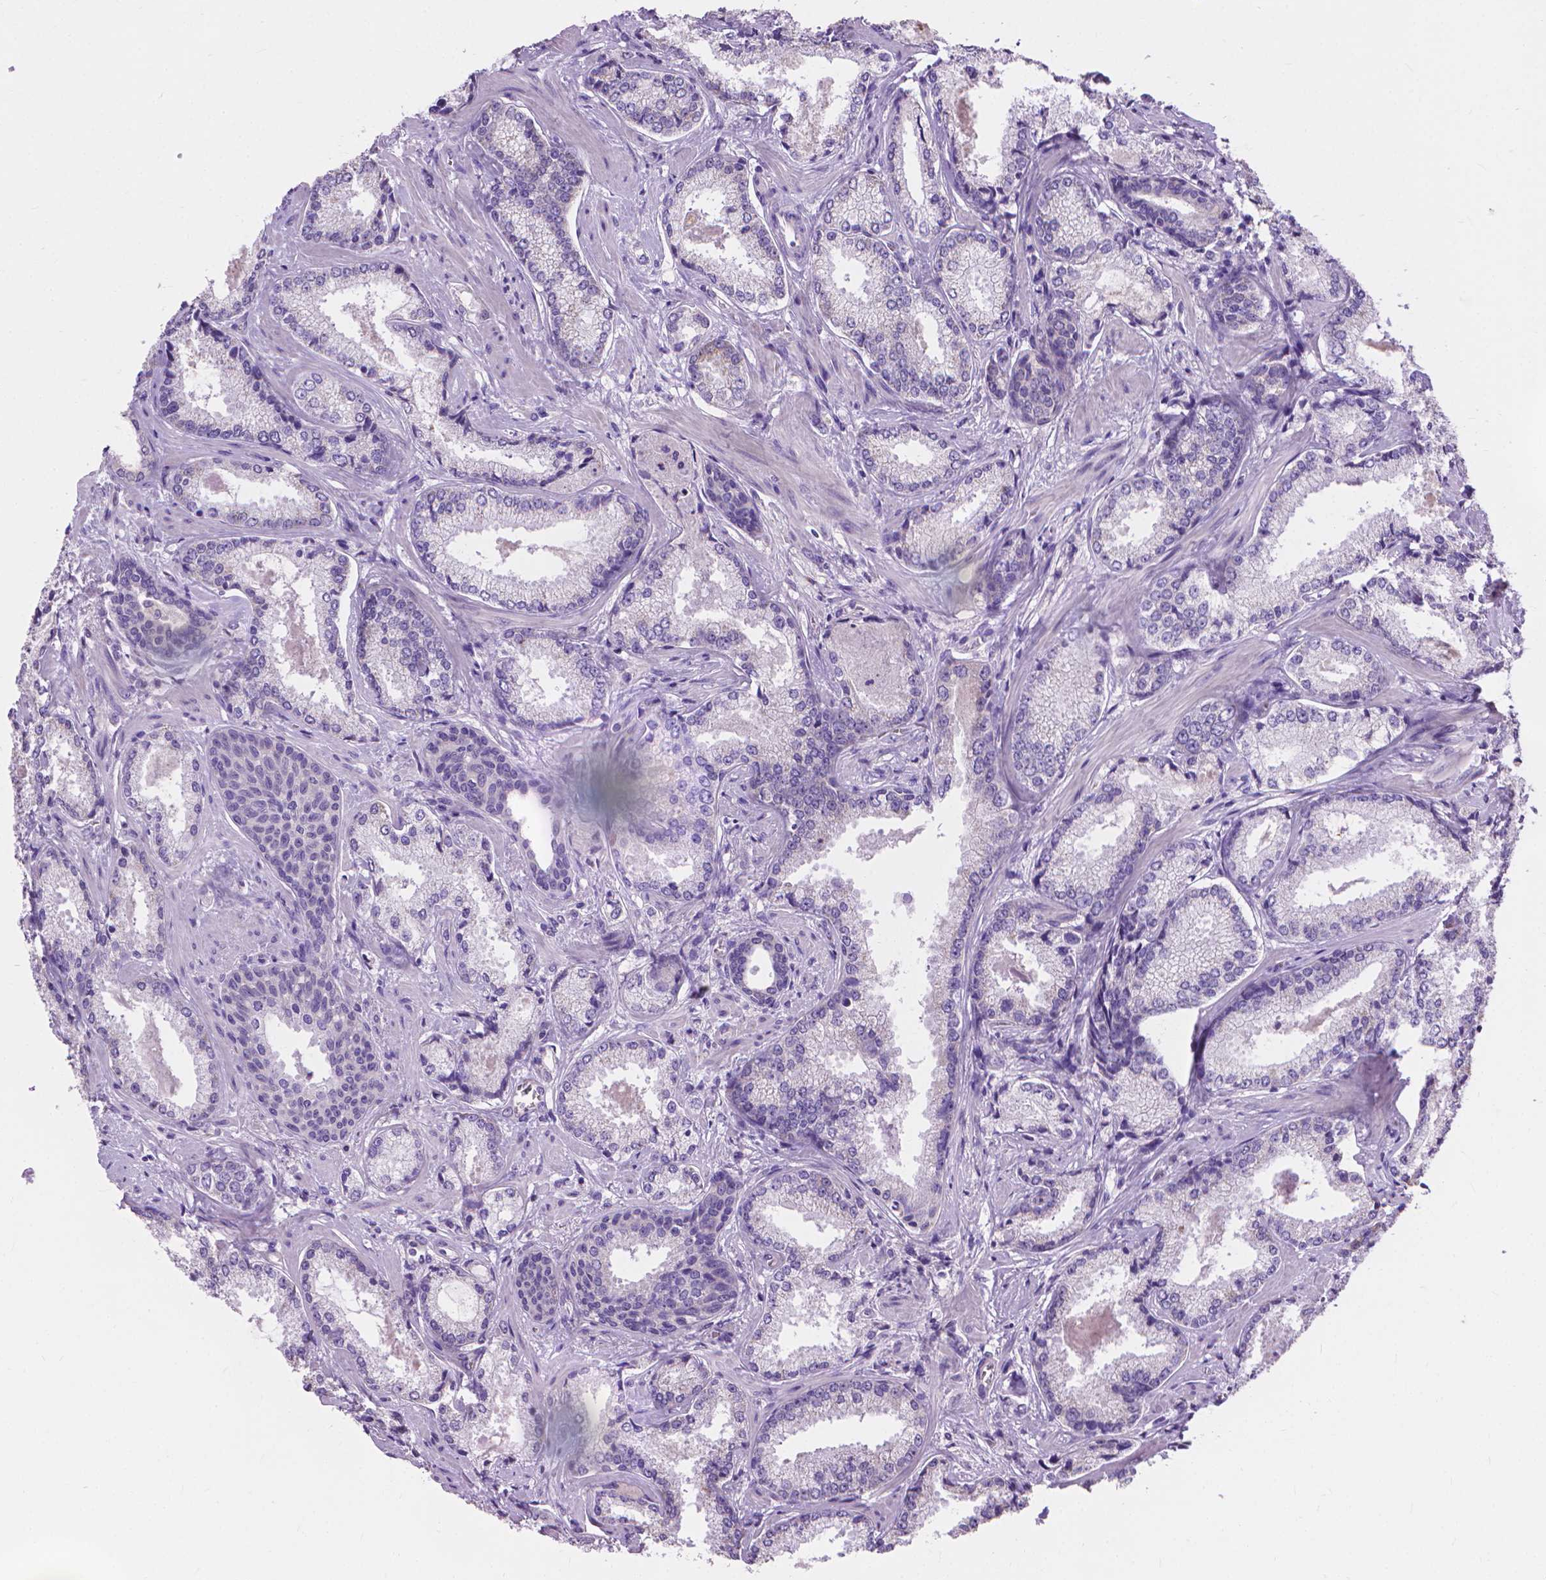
{"staining": {"intensity": "negative", "quantity": "none", "location": "none"}, "tissue": "prostate cancer", "cell_type": "Tumor cells", "image_type": "cancer", "snomed": [{"axis": "morphology", "description": "Adenocarcinoma, Low grade"}, {"axis": "topography", "description": "Prostate"}], "caption": "Tumor cells are negative for brown protein staining in adenocarcinoma (low-grade) (prostate).", "gene": "SYN1", "patient": {"sex": "male", "age": 56}}